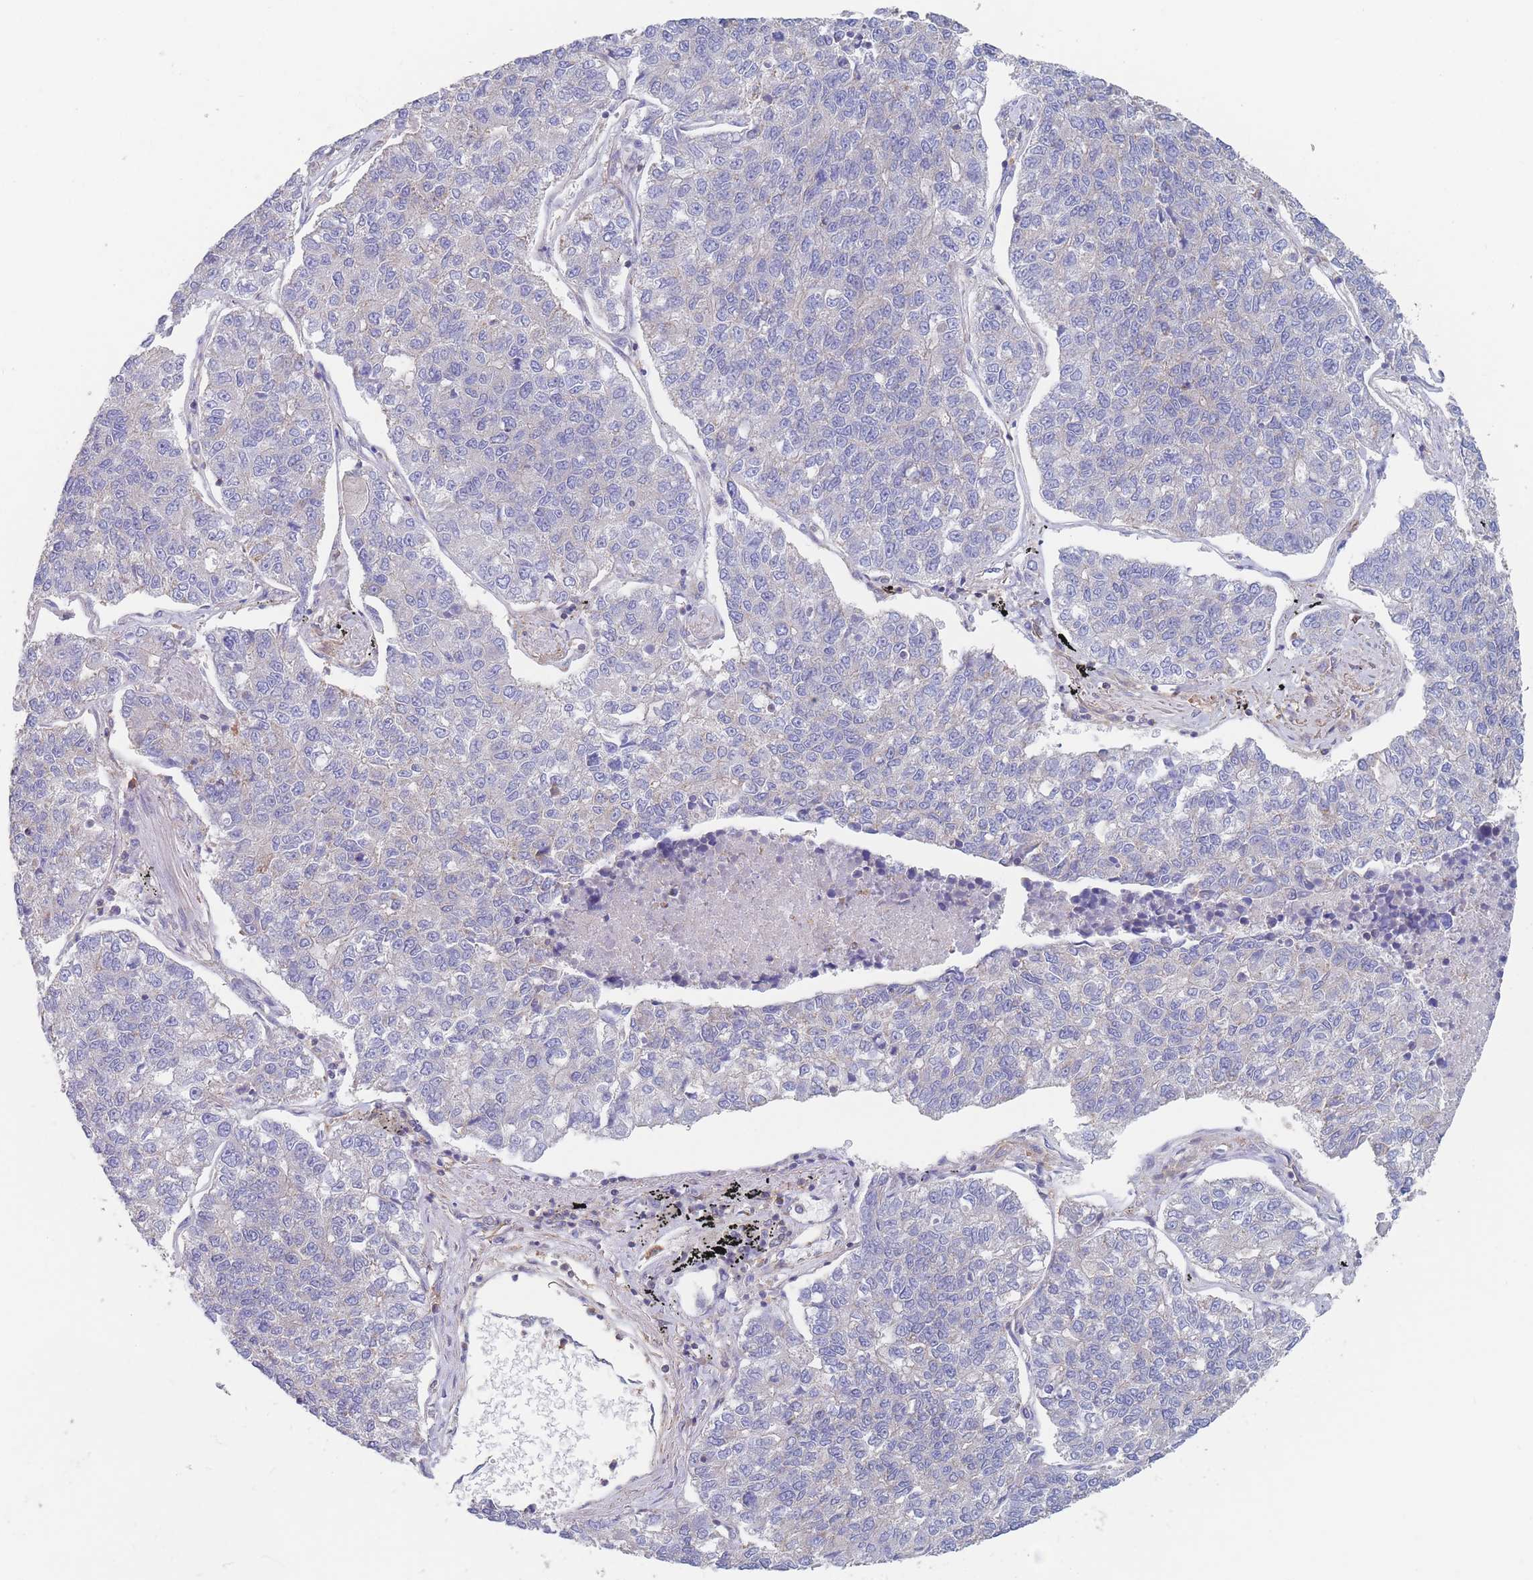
{"staining": {"intensity": "negative", "quantity": "none", "location": "none"}, "tissue": "lung cancer", "cell_type": "Tumor cells", "image_type": "cancer", "snomed": [{"axis": "morphology", "description": "Adenocarcinoma, NOS"}, {"axis": "topography", "description": "Lung"}], "caption": "A histopathology image of lung cancer (adenocarcinoma) stained for a protein shows no brown staining in tumor cells.", "gene": "ADH1A", "patient": {"sex": "male", "age": 49}}